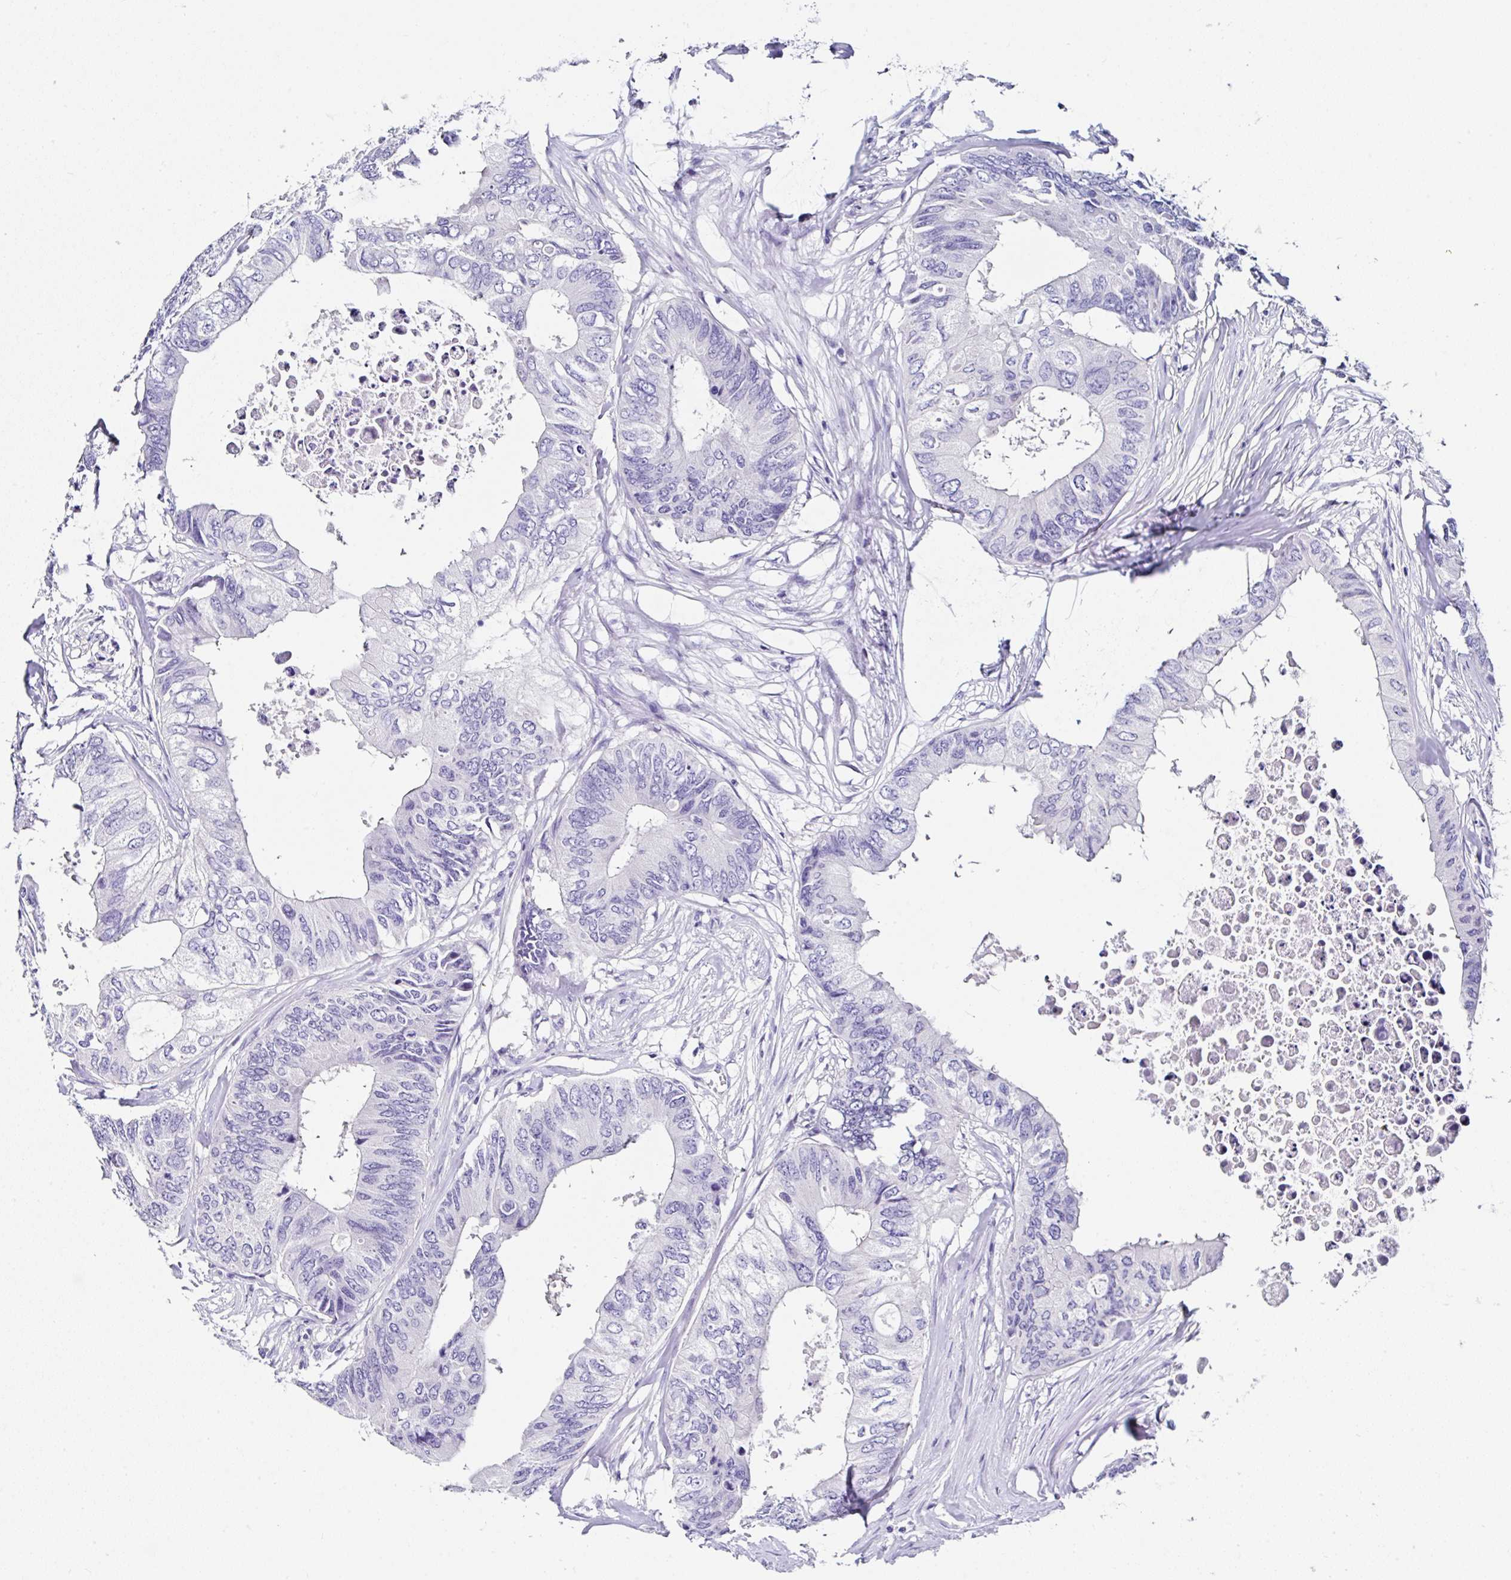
{"staining": {"intensity": "negative", "quantity": "none", "location": "none"}, "tissue": "colorectal cancer", "cell_type": "Tumor cells", "image_type": "cancer", "snomed": [{"axis": "morphology", "description": "Adenocarcinoma, NOS"}, {"axis": "topography", "description": "Colon"}], "caption": "An immunohistochemistry (IHC) micrograph of colorectal cancer is shown. There is no staining in tumor cells of colorectal cancer.", "gene": "UGT3A1", "patient": {"sex": "male", "age": 71}}